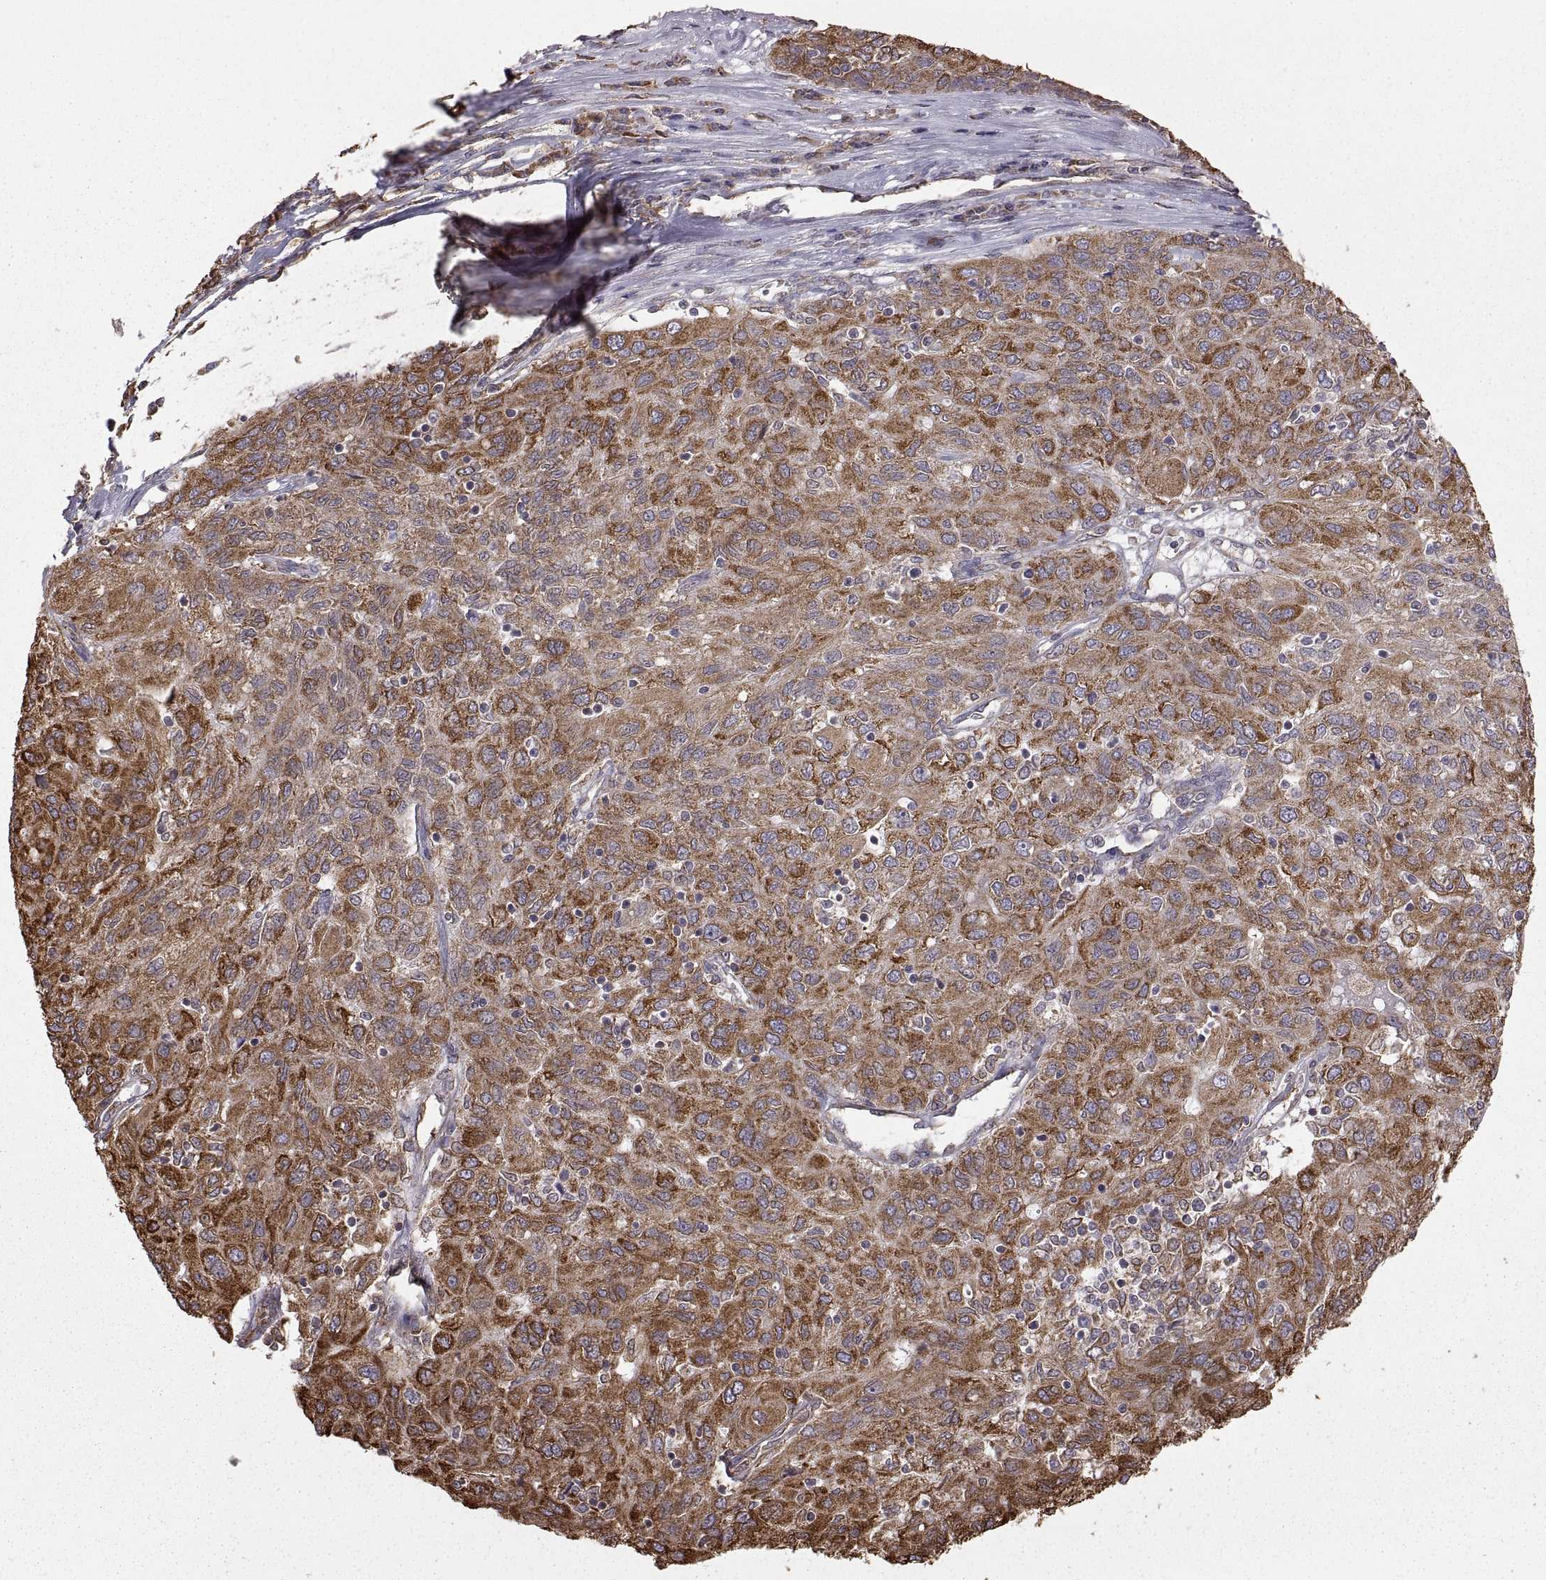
{"staining": {"intensity": "strong", "quantity": "25%-75%", "location": "cytoplasmic/membranous"}, "tissue": "ovarian cancer", "cell_type": "Tumor cells", "image_type": "cancer", "snomed": [{"axis": "morphology", "description": "Carcinoma, endometroid"}, {"axis": "topography", "description": "Ovary"}], "caption": "Ovarian cancer (endometroid carcinoma) stained with a brown dye exhibits strong cytoplasmic/membranous positive positivity in approximately 25%-75% of tumor cells.", "gene": "PDIA3", "patient": {"sex": "female", "age": 50}}